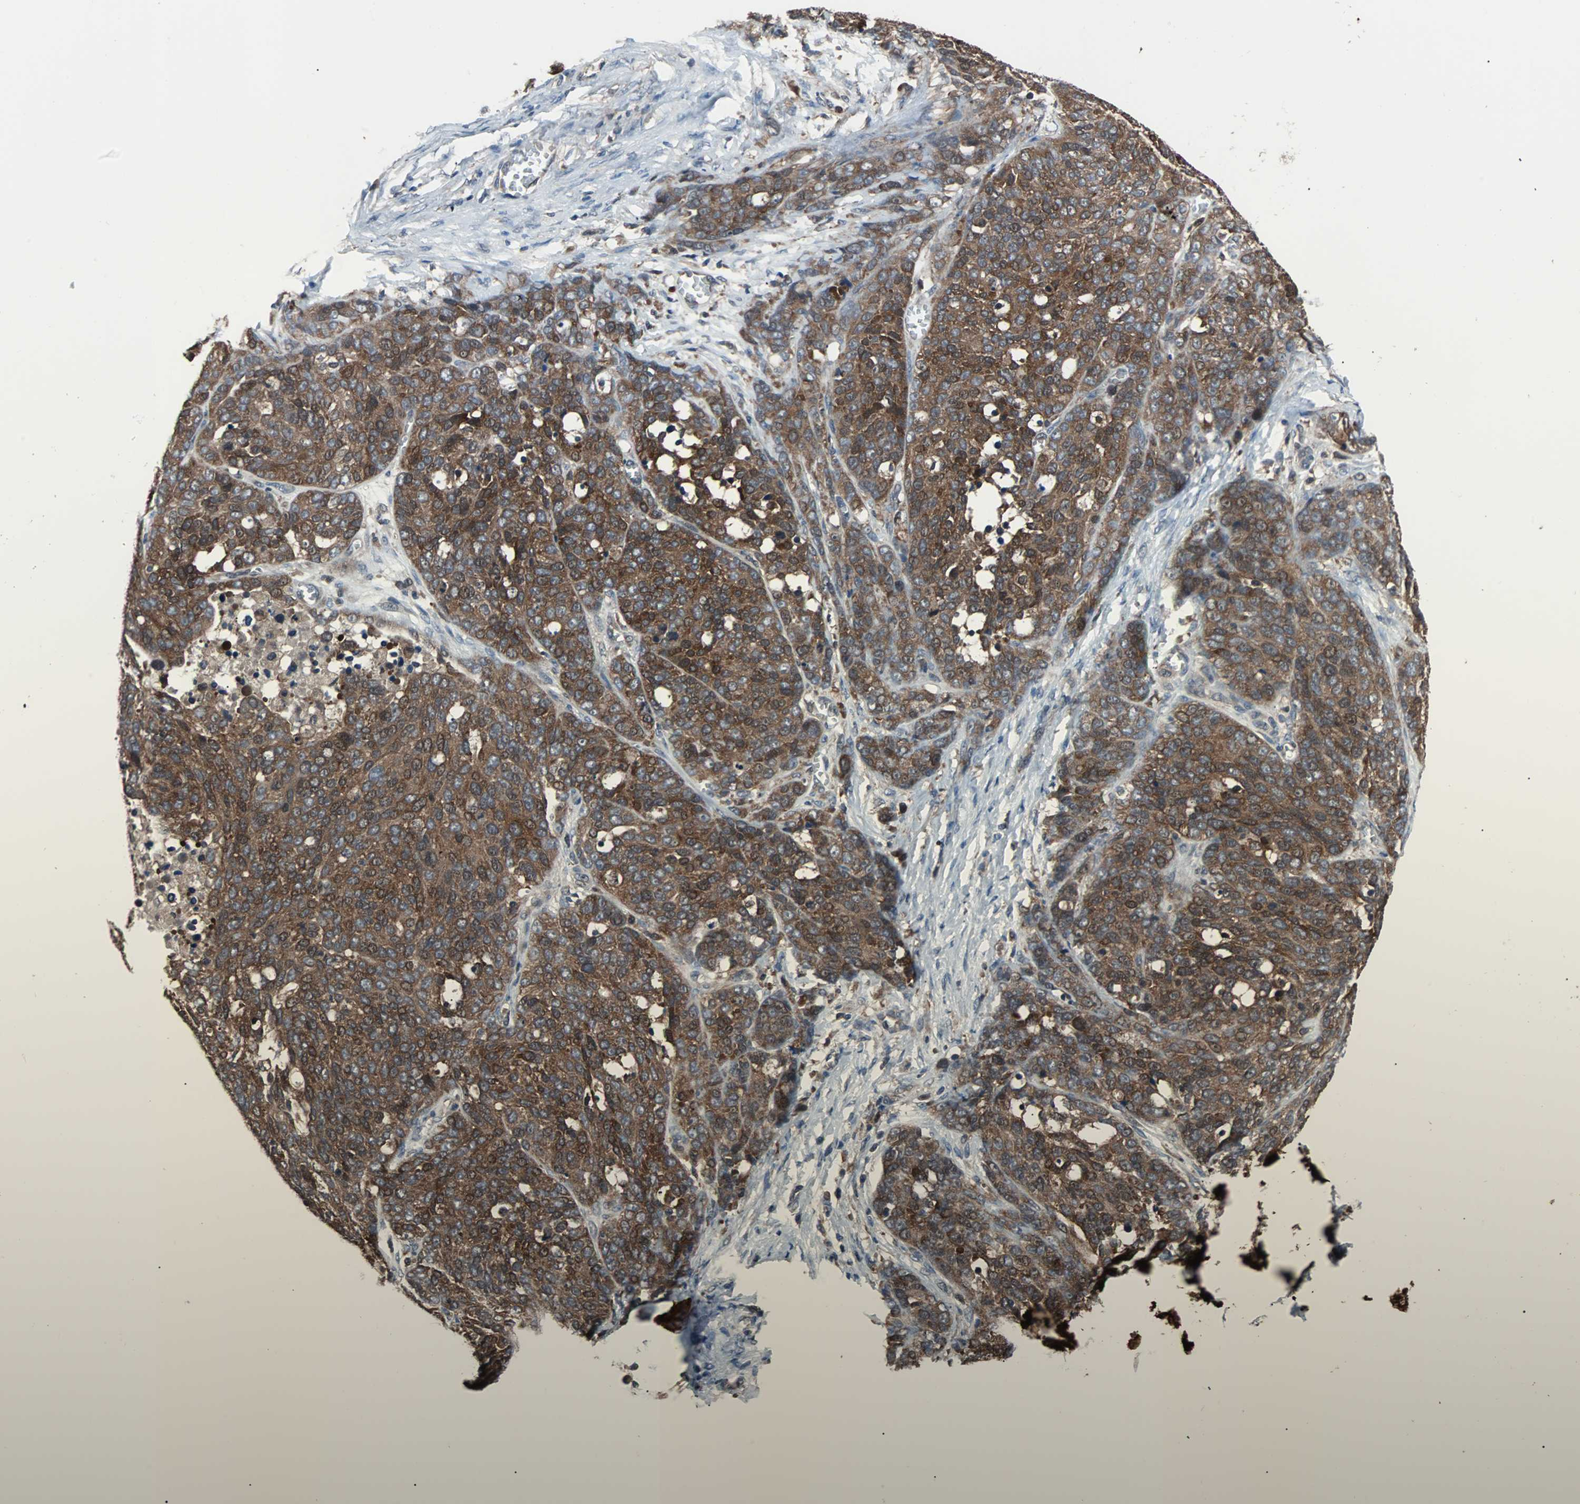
{"staining": {"intensity": "moderate", "quantity": ">75%", "location": "cytoplasmic/membranous"}, "tissue": "ovarian cancer", "cell_type": "Tumor cells", "image_type": "cancer", "snomed": [{"axis": "morphology", "description": "Cystadenocarcinoma, serous, NOS"}, {"axis": "topography", "description": "Ovary"}], "caption": "Protein staining by IHC displays moderate cytoplasmic/membranous positivity in approximately >75% of tumor cells in ovarian cancer. (DAB IHC with brightfield microscopy, high magnification).", "gene": "PAK1", "patient": {"sex": "female", "age": 44}}